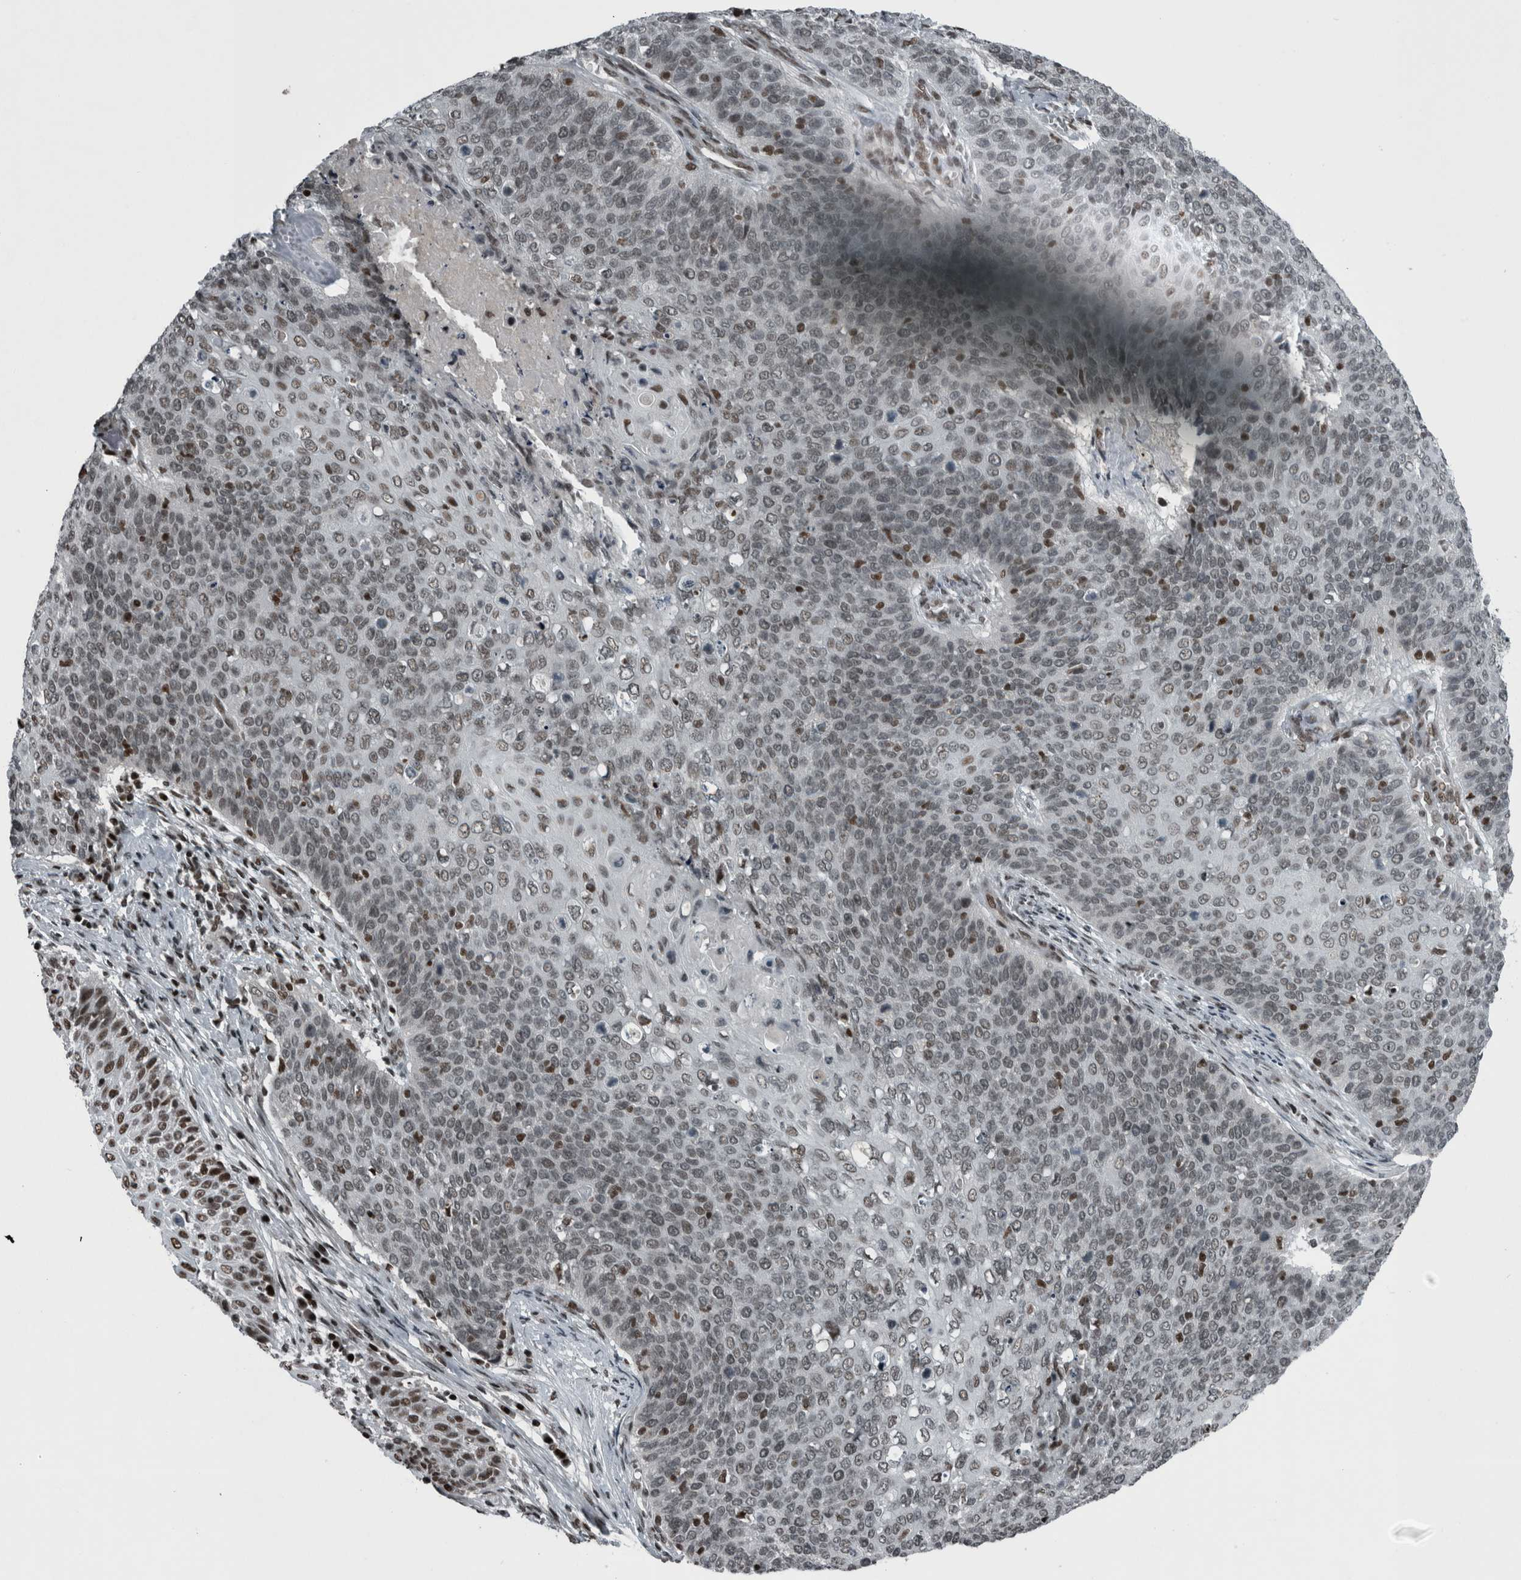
{"staining": {"intensity": "weak", "quantity": "25%-75%", "location": "nuclear"}, "tissue": "cervical cancer", "cell_type": "Tumor cells", "image_type": "cancer", "snomed": [{"axis": "morphology", "description": "Squamous cell carcinoma, NOS"}, {"axis": "topography", "description": "Cervix"}], "caption": "This photomicrograph demonstrates IHC staining of human cervical squamous cell carcinoma, with low weak nuclear positivity in approximately 25%-75% of tumor cells.", "gene": "UNC50", "patient": {"sex": "female", "age": 39}}